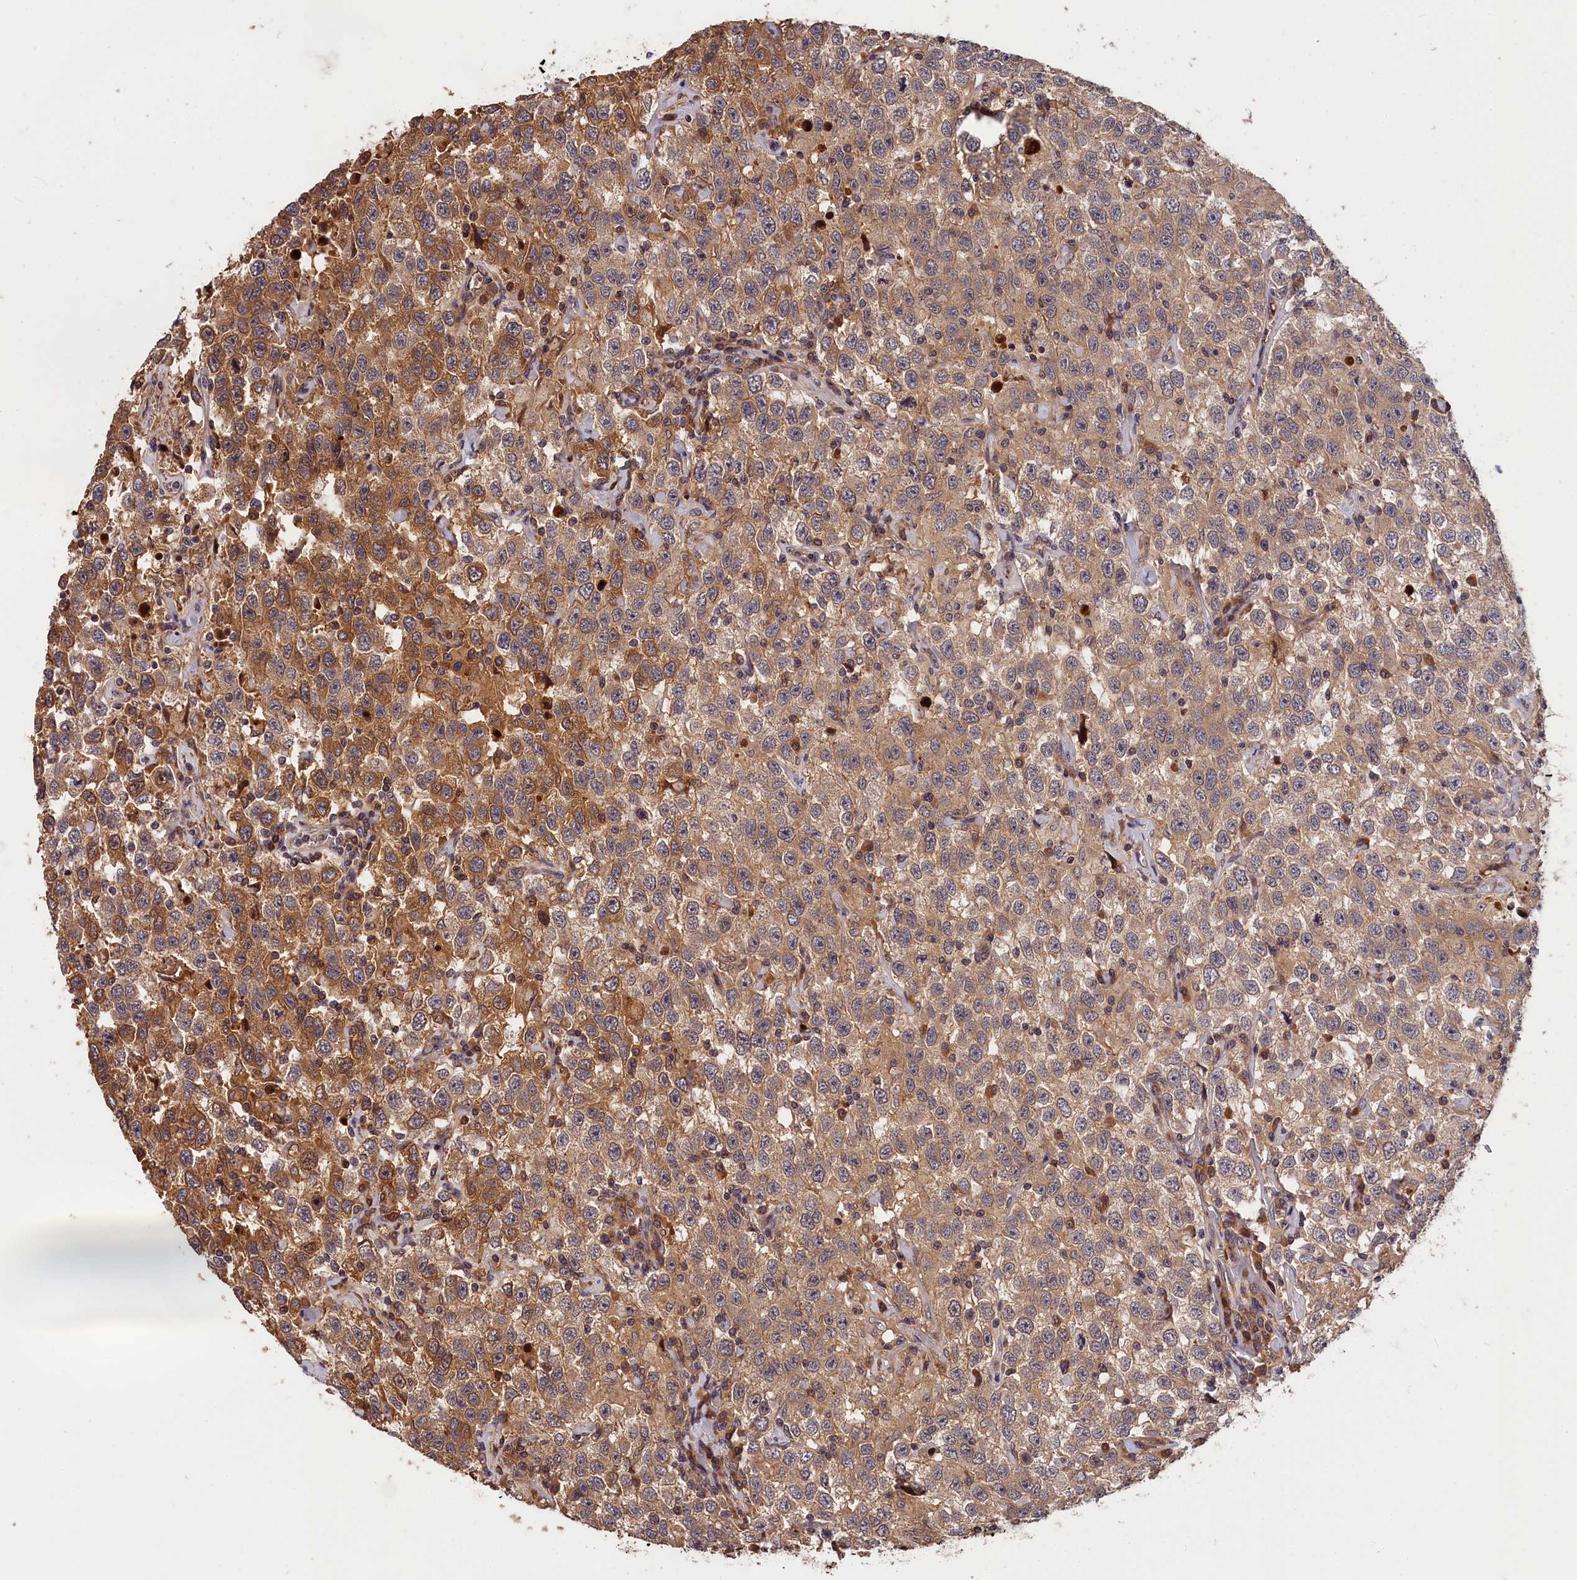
{"staining": {"intensity": "moderate", "quantity": ">75%", "location": "cytoplasmic/membranous"}, "tissue": "testis cancer", "cell_type": "Tumor cells", "image_type": "cancer", "snomed": [{"axis": "morphology", "description": "Seminoma, NOS"}, {"axis": "topography", "description": "Testis"}], "caption": "Immunohistochemistry histopathology image of testis seminoma stained for a protein (brown), which exhibits medium levels of moderate cytoplasmic/membranous staining in approximately >75% of tumor cells.", "gene": "ITIH1", "patient": {"sex": "male", "age": 41}}